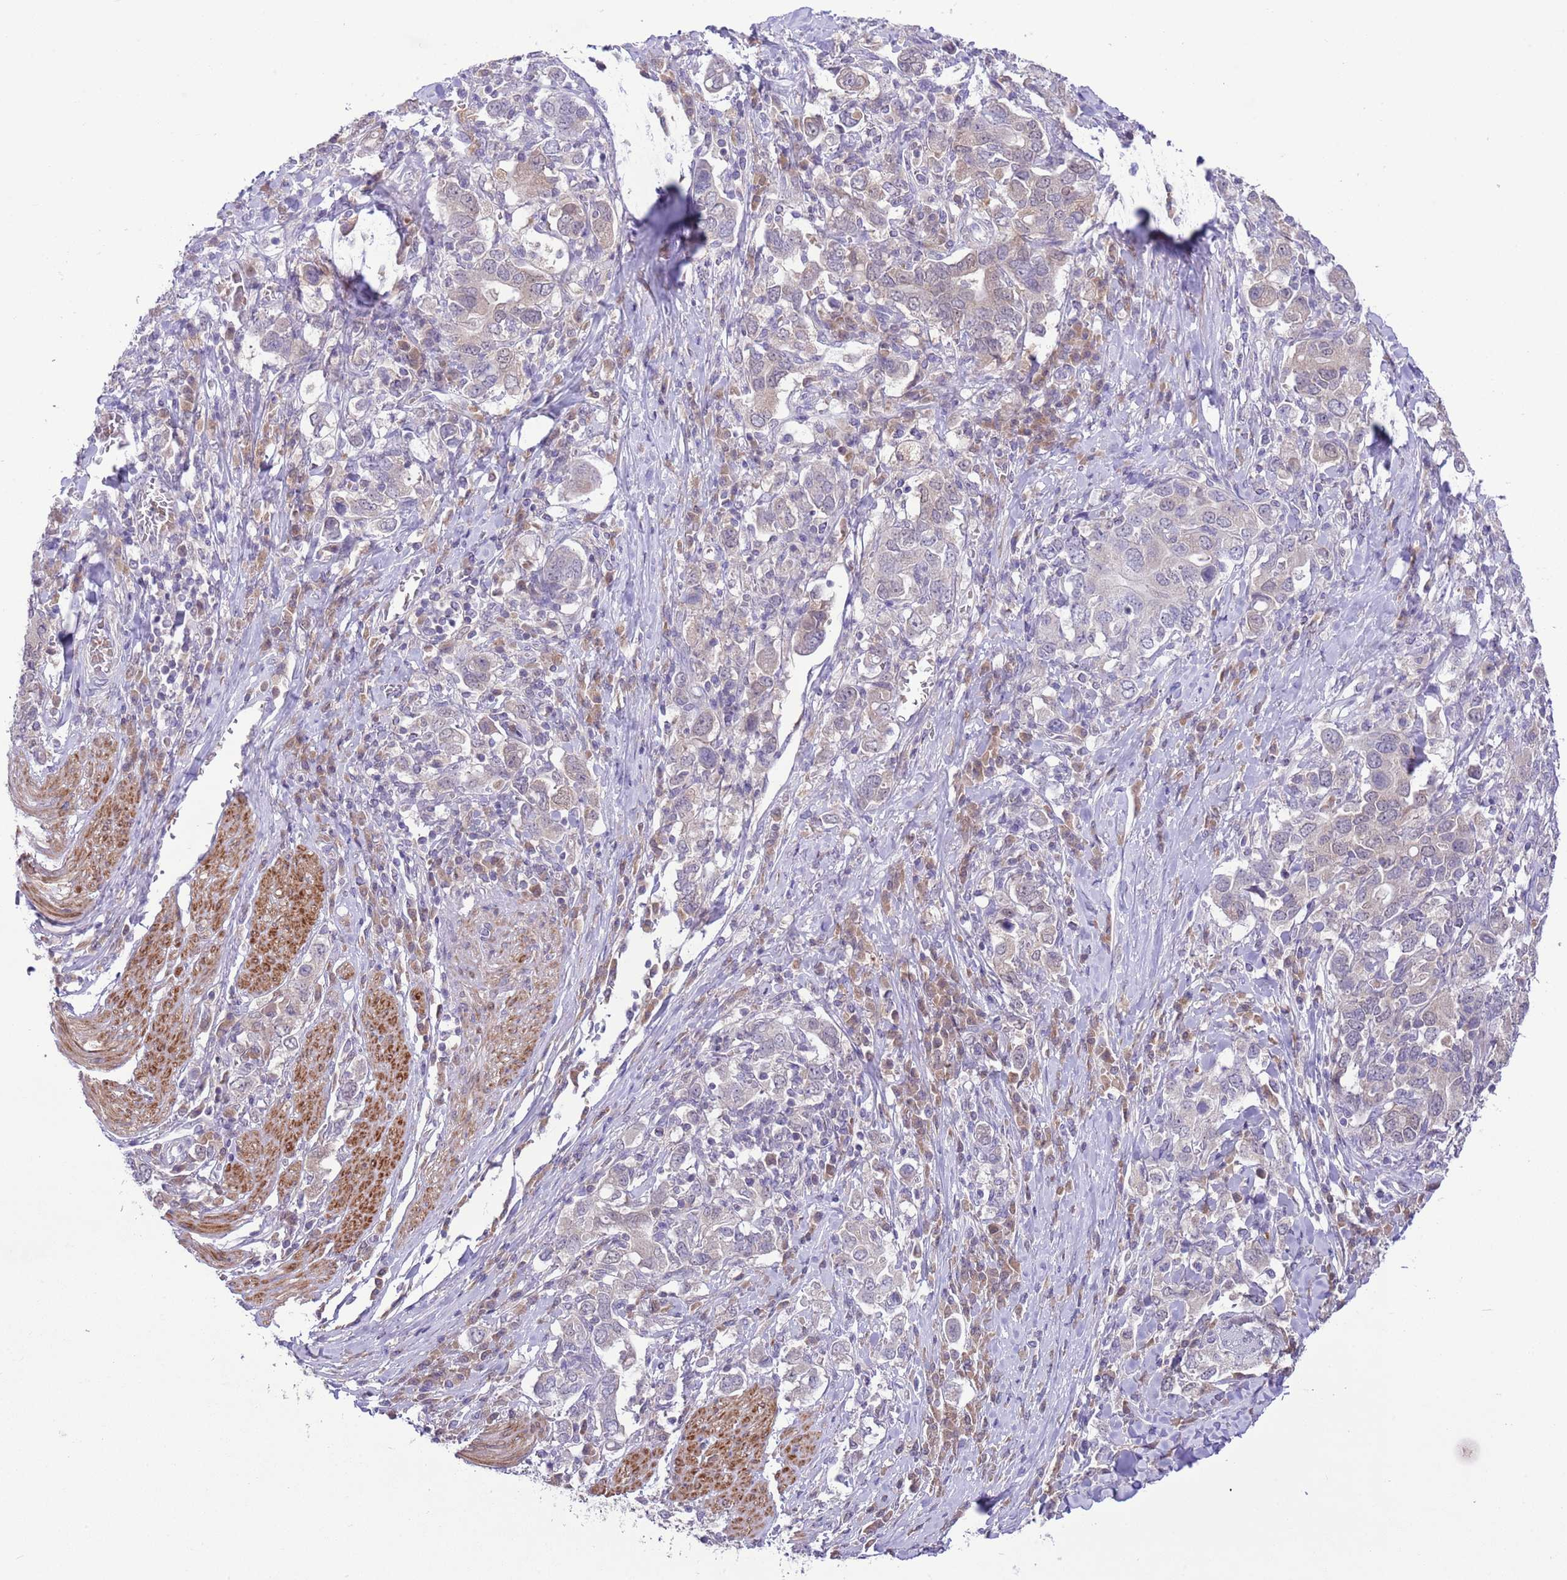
{"staining": {"intensity": "negative", "quantity": "none", "location": "none"}, "tissue": "stomach cancer", "cell_type": "Tumor cells", "image_type": "cancer", "snomed": [{"axis": "morphology", "description": "Adenocarcinoma, NOS"}, {"axis": "topography", "description": "Stomach, upper"}, {"axis": "topography", "description": "Stomach"}], "caption": "Immunohistochemical staining of human stomach cancer (adenocarcinoma) displays no significant staining in tumor cells.", "gene": "GALK2", "patient": {"sex": "male", "age": 62}}